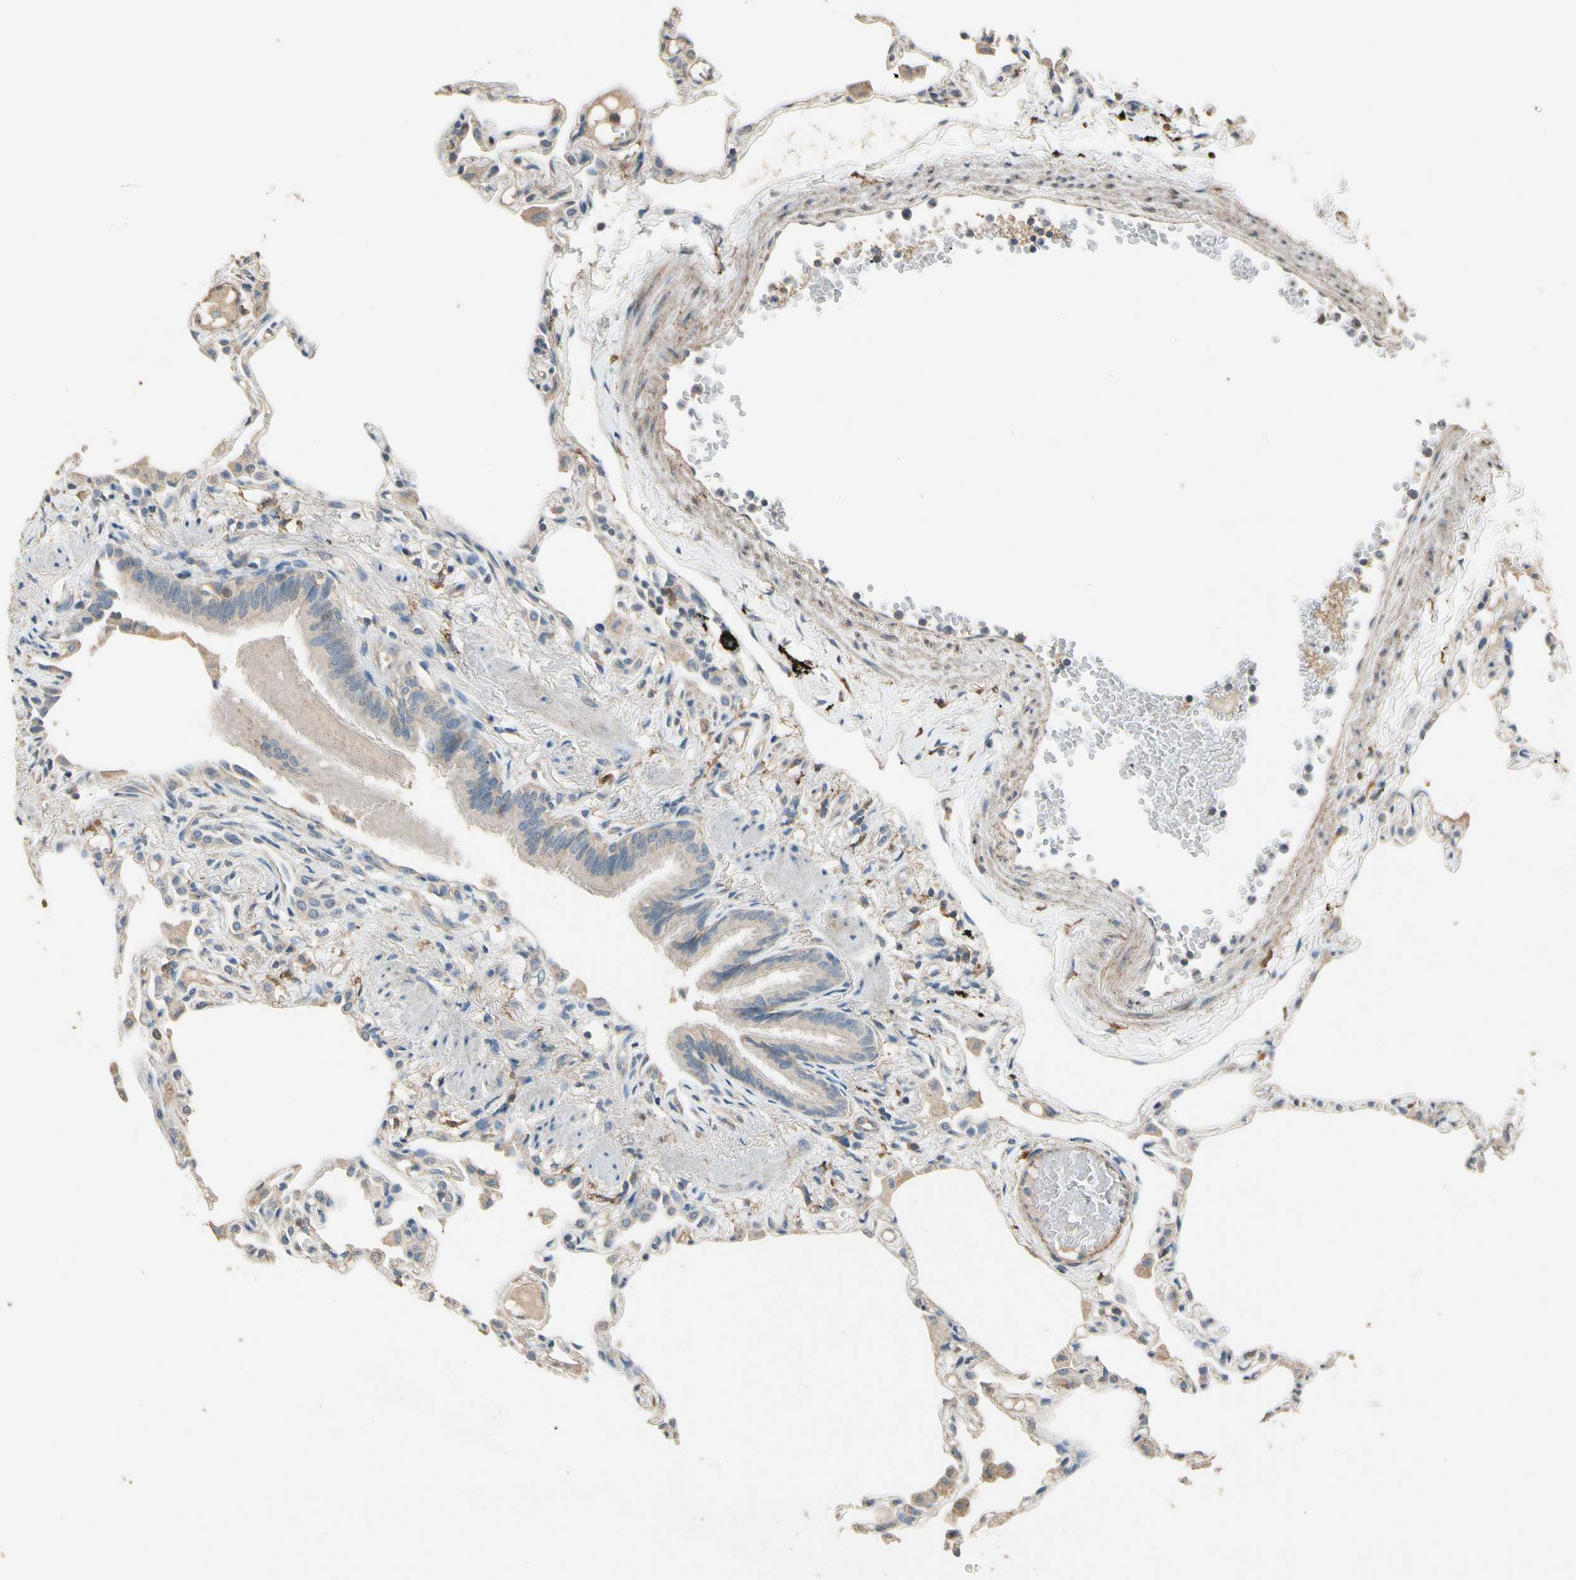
{"staining": {"intensity": "weak", "quantity": "25%-75%", "location": "cytoplasmic/membranous"}, "tissue": "lung", "cell_type": "Alveolar cells", "image_type": "normal", "snomed": [{"axis": "morphology", "description": "Normal tissue, NOS"}, {"axis": "topography", "description": "Lung"}], "caption": "DAB (3,3'-diaminobenzidine) immunohistochemical staining of normal human lung exhibits weak cytoplasmic/membranous protein staining in about 25%-75% of alveolar cells.", "gene": "CDH6", "patient": {"sex": "female", "age": 49}}